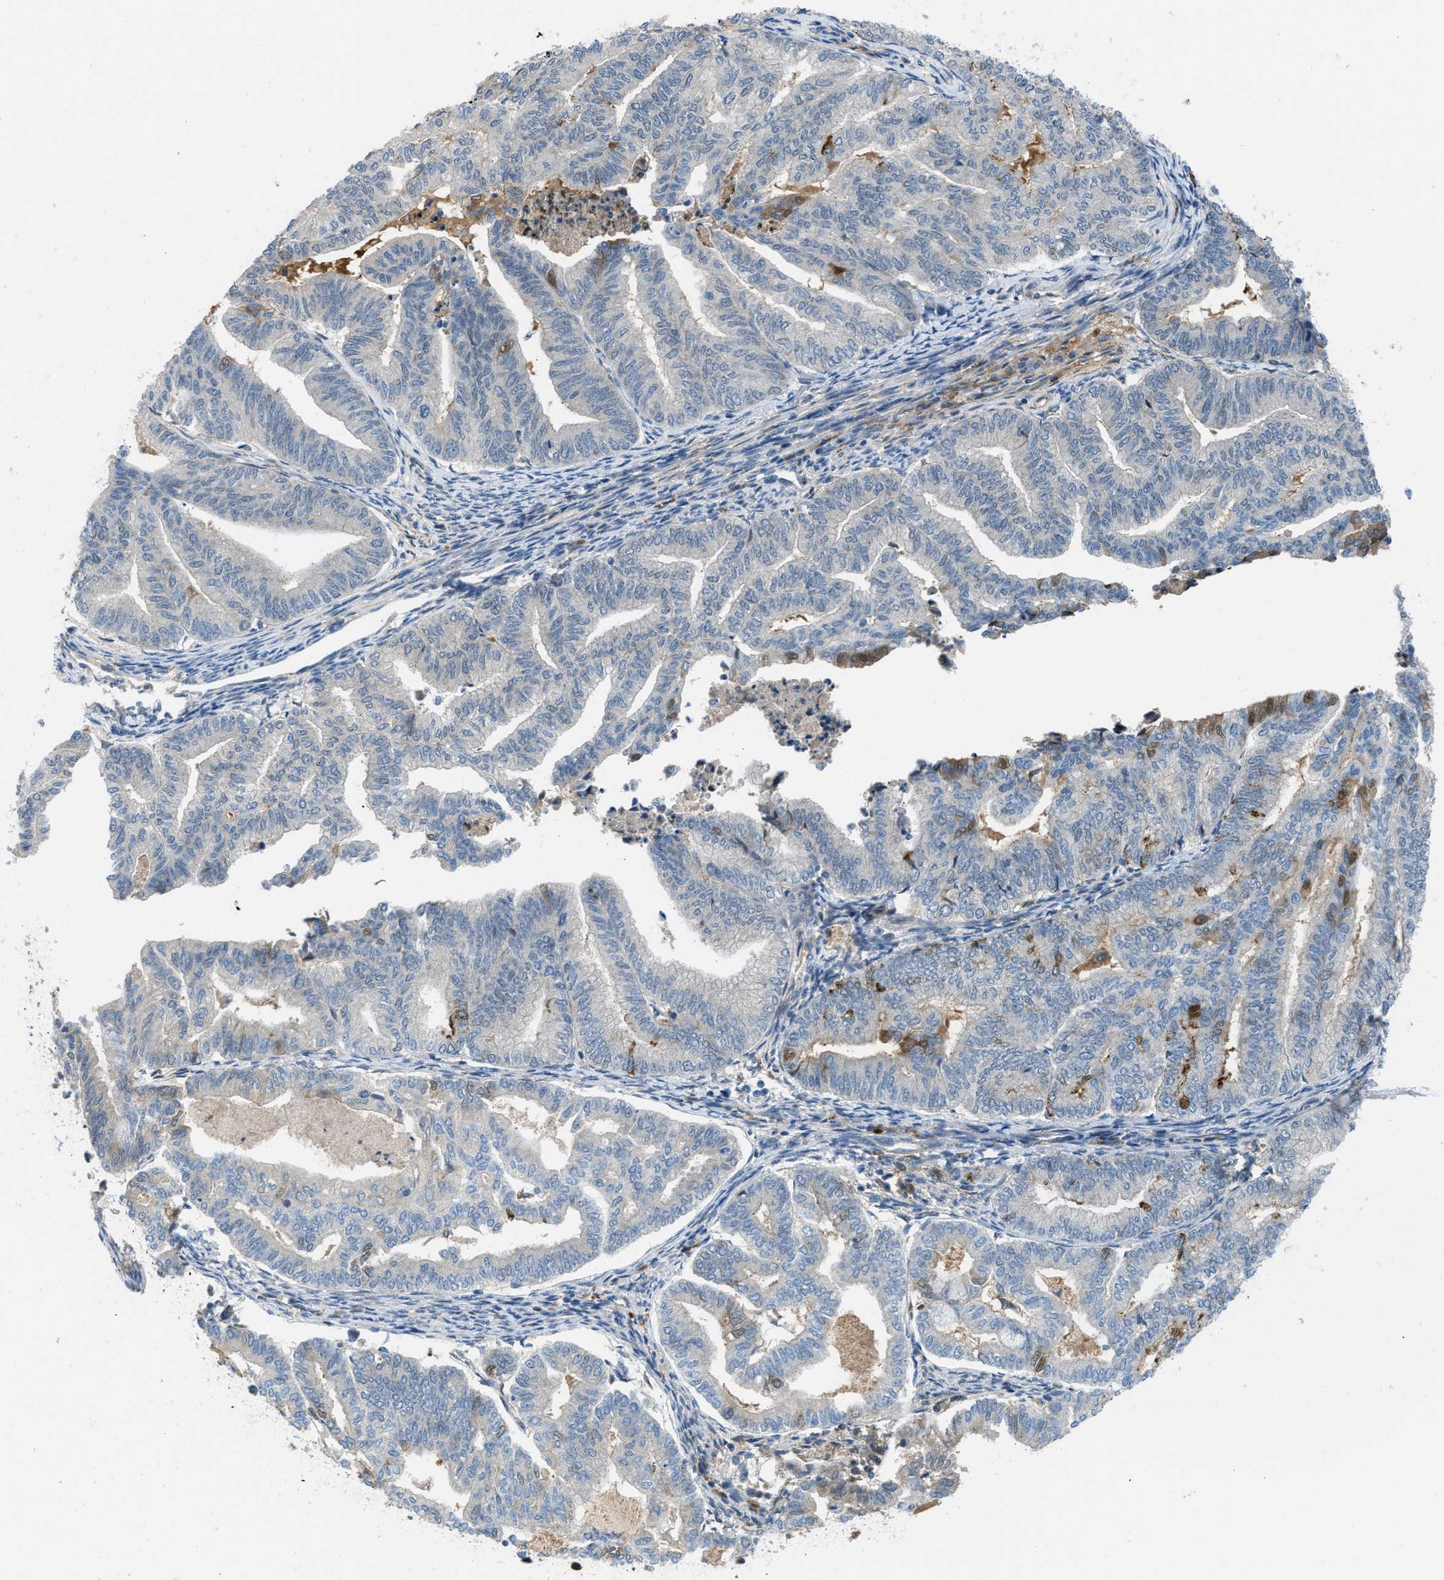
{"staining": {"intensity": "weak", "quantity": "<25%", "location": "nuclear"}, "tissue": "endometrial cancer", "cell_type": "Tumor cells", "image_type": "cancer", "snomed": [{"axis": "morphology", "description": "Adenocarcinoma, NOS"}, {"axis": "topography", "description": "Endometrium"}], "caption": "The IHC histopathology image has no significant expression in tumor cells of endometrial adenocarcinoma tissue.", "gene": "ZNF251", "patient": {"sex": "female", "age": 79}}